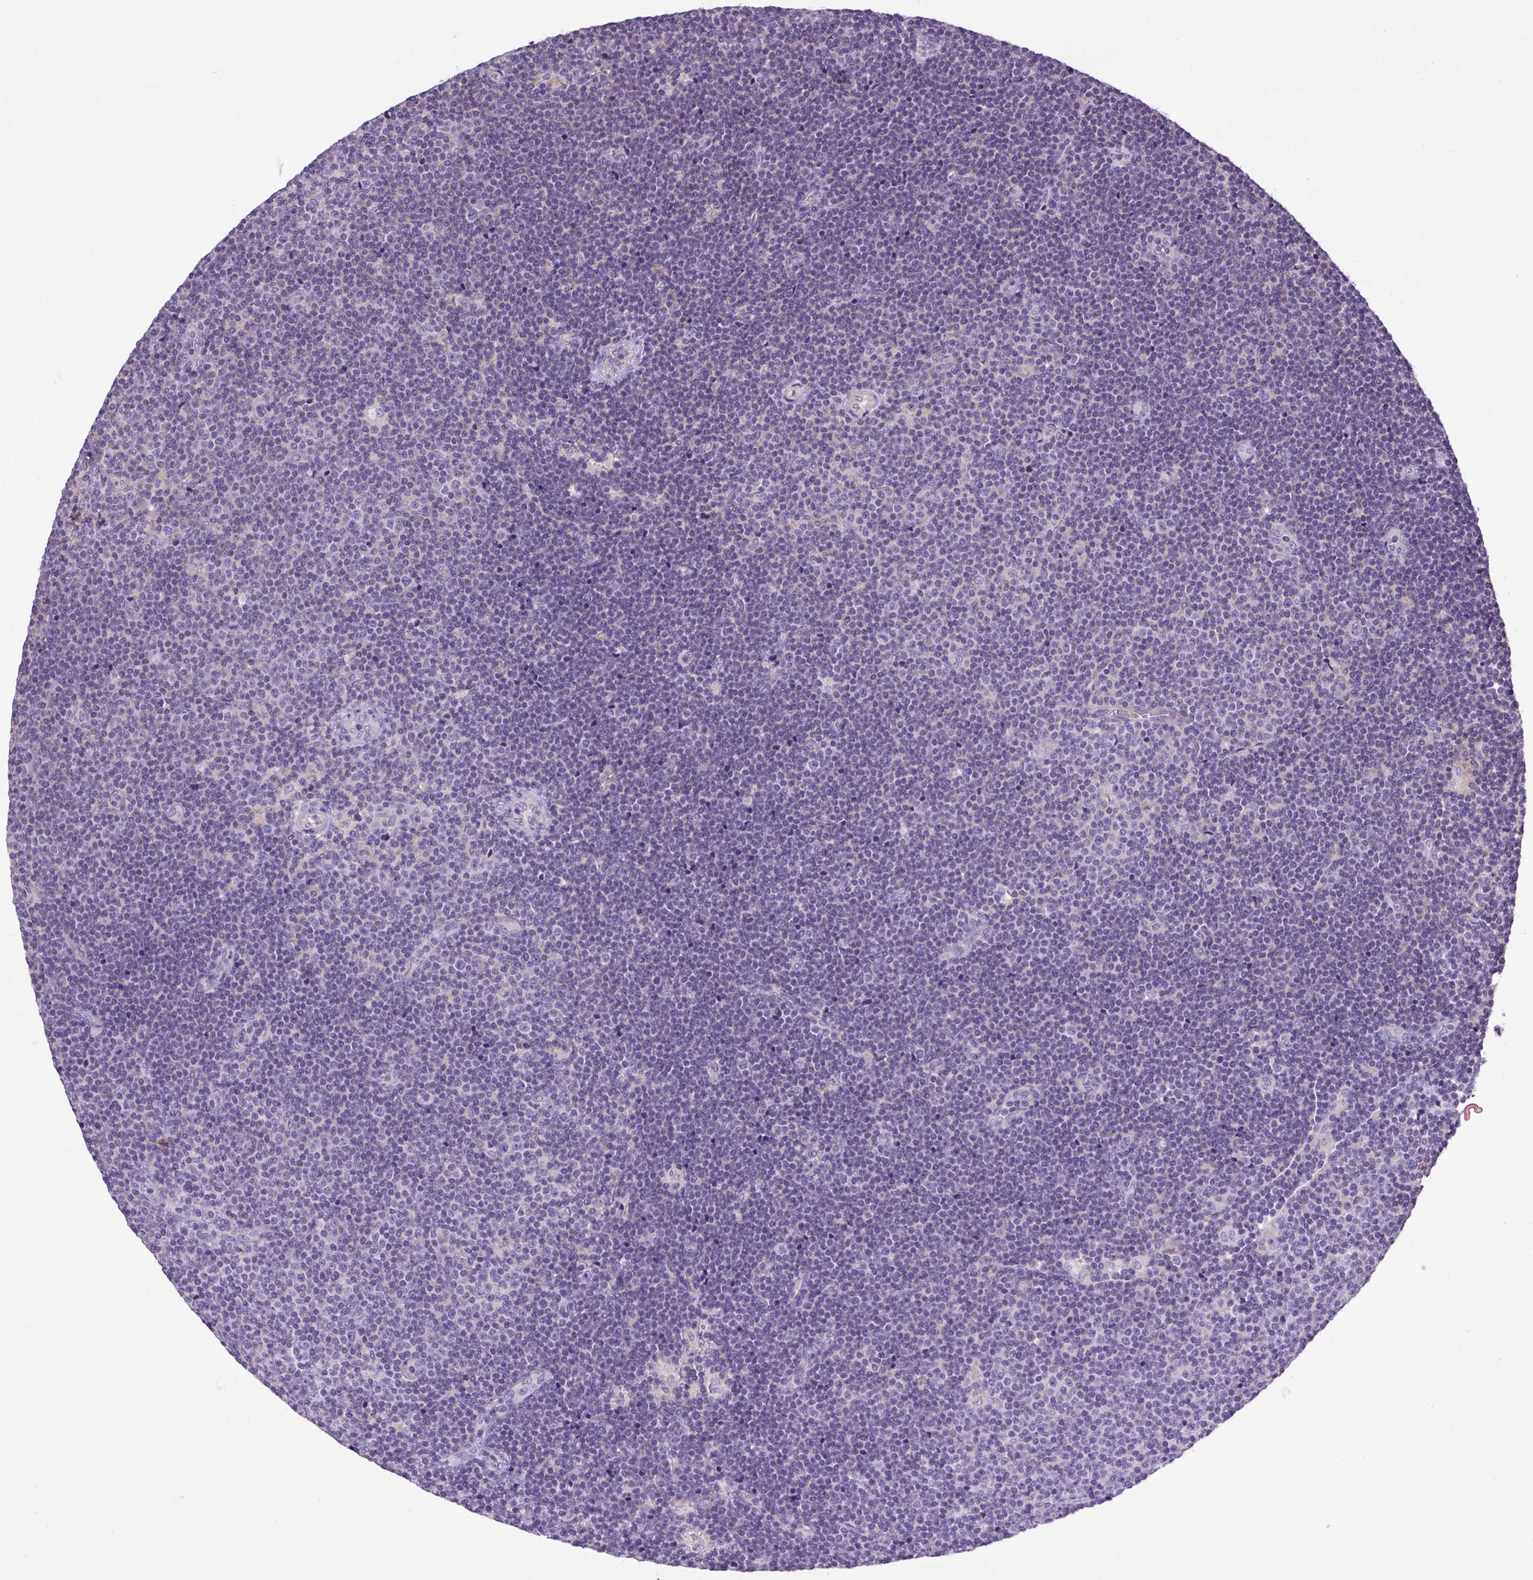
{"staining": {"intensity": "negative", "quantity": "none", "location": "none"}, "tissue": "lymphoma", "cell_type": "Tumor cells", "image_type": "cancer", "snomed": [{"axis": "morphology", "description": "Malignant lymphoma, non-Hodgkin's type, Low grade"}, {"axis": "topography", "description": "Lymph node"}], "caption": "Immunohistochemical staining of malignant lymphoma, non-Hodgkin's type (low-grade) shows no significant expression in tumor cells.", "gene": "NPTN", "patient": {"sex": "male", "age": 48}}